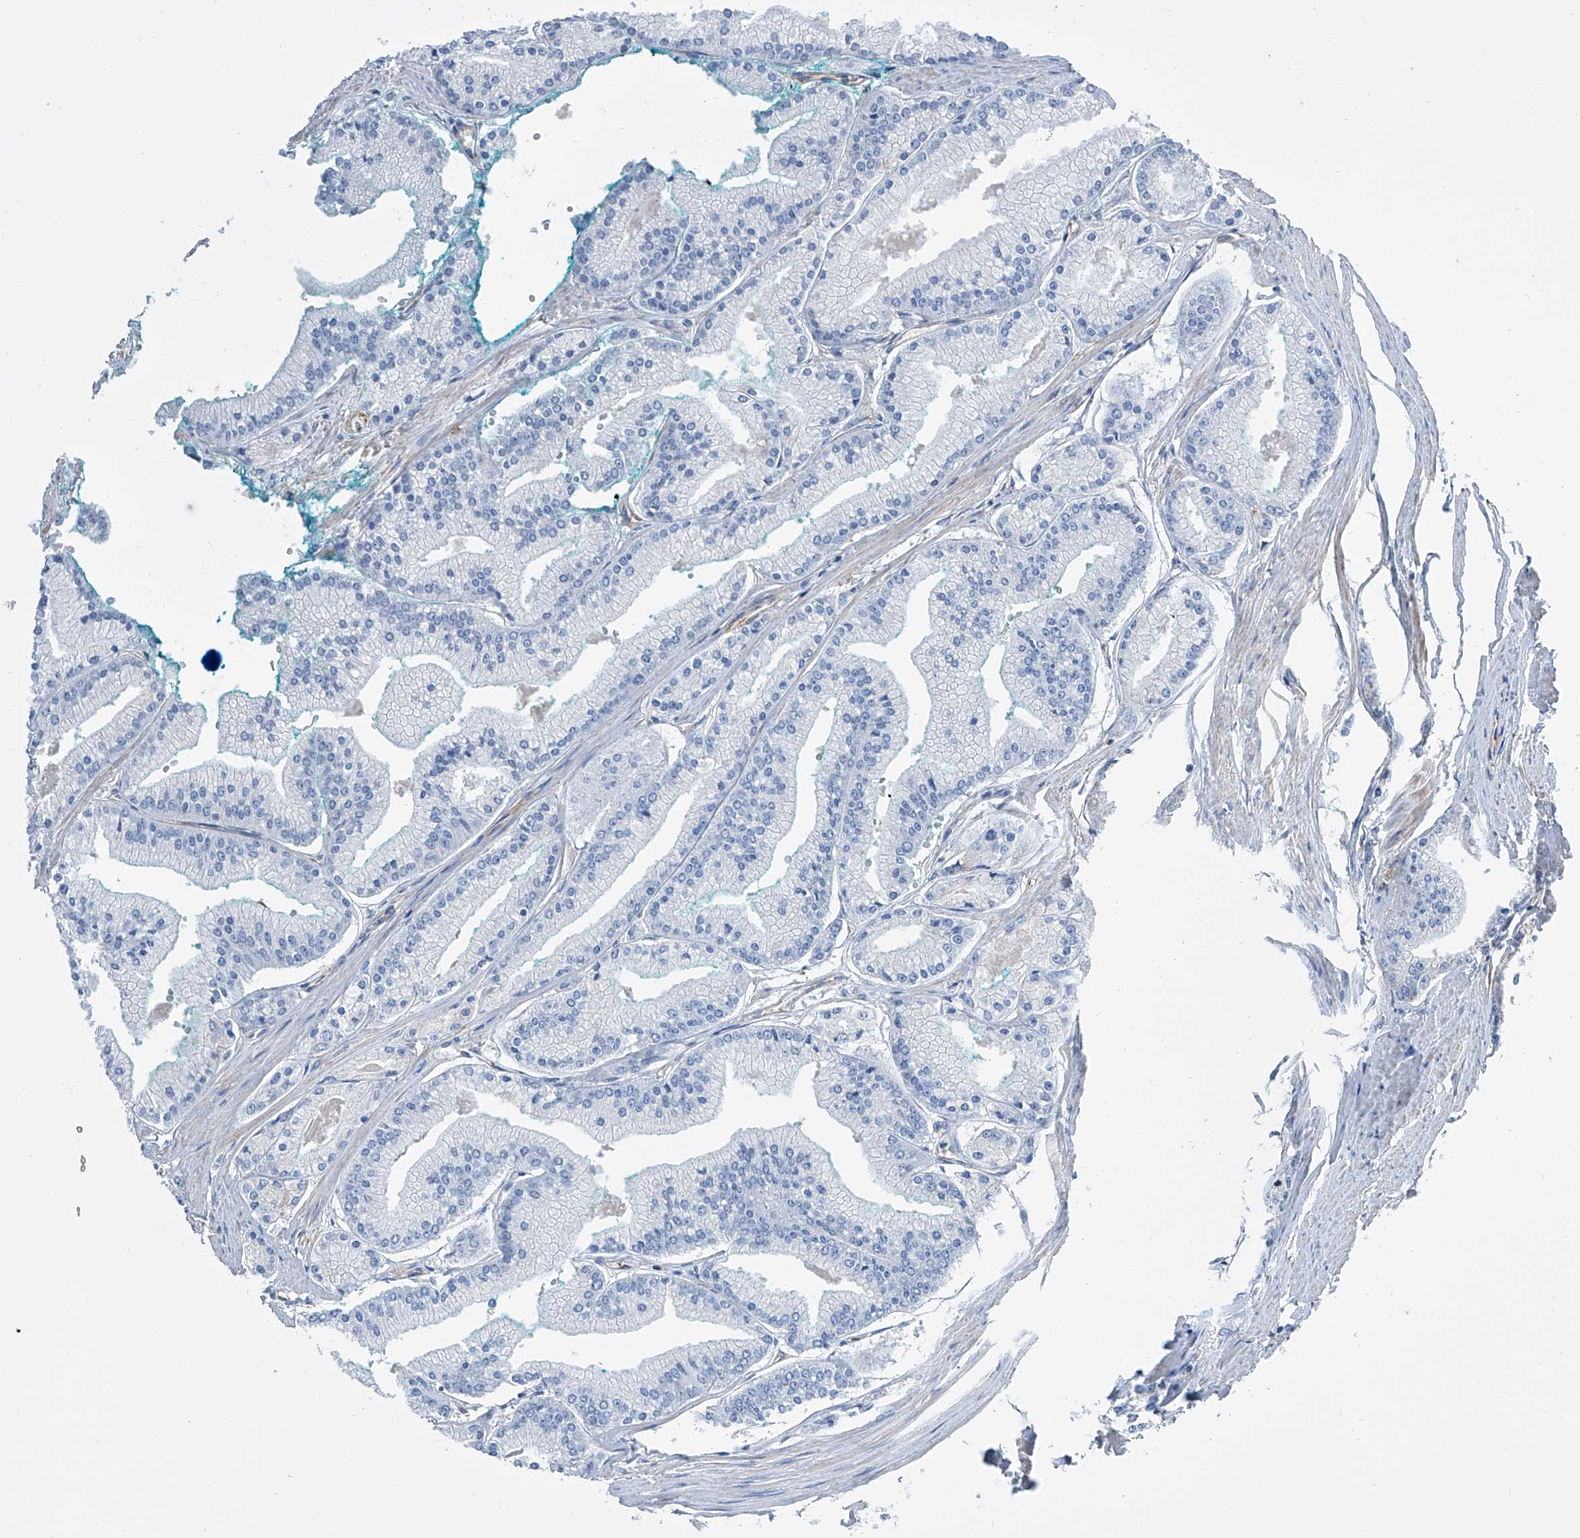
{"staining": {"intensity": "negative", "quantity": "none", "location": "none"}, "tissue": "prostate cancer", "cell_type": "Tumor cells", "image_type": "cancer", "snomed": [{"axis": "morphology", "description": "Adenocarcinoma, Low grade"}, {"axis": "topography", "description": "Prostate"}], "caption": "Tumor cells are negative for protein expression in human prostate cancer. Nuclei are stained in blue.", "gene": "GPT", "patient": {"sex": "male", "age": 52}}